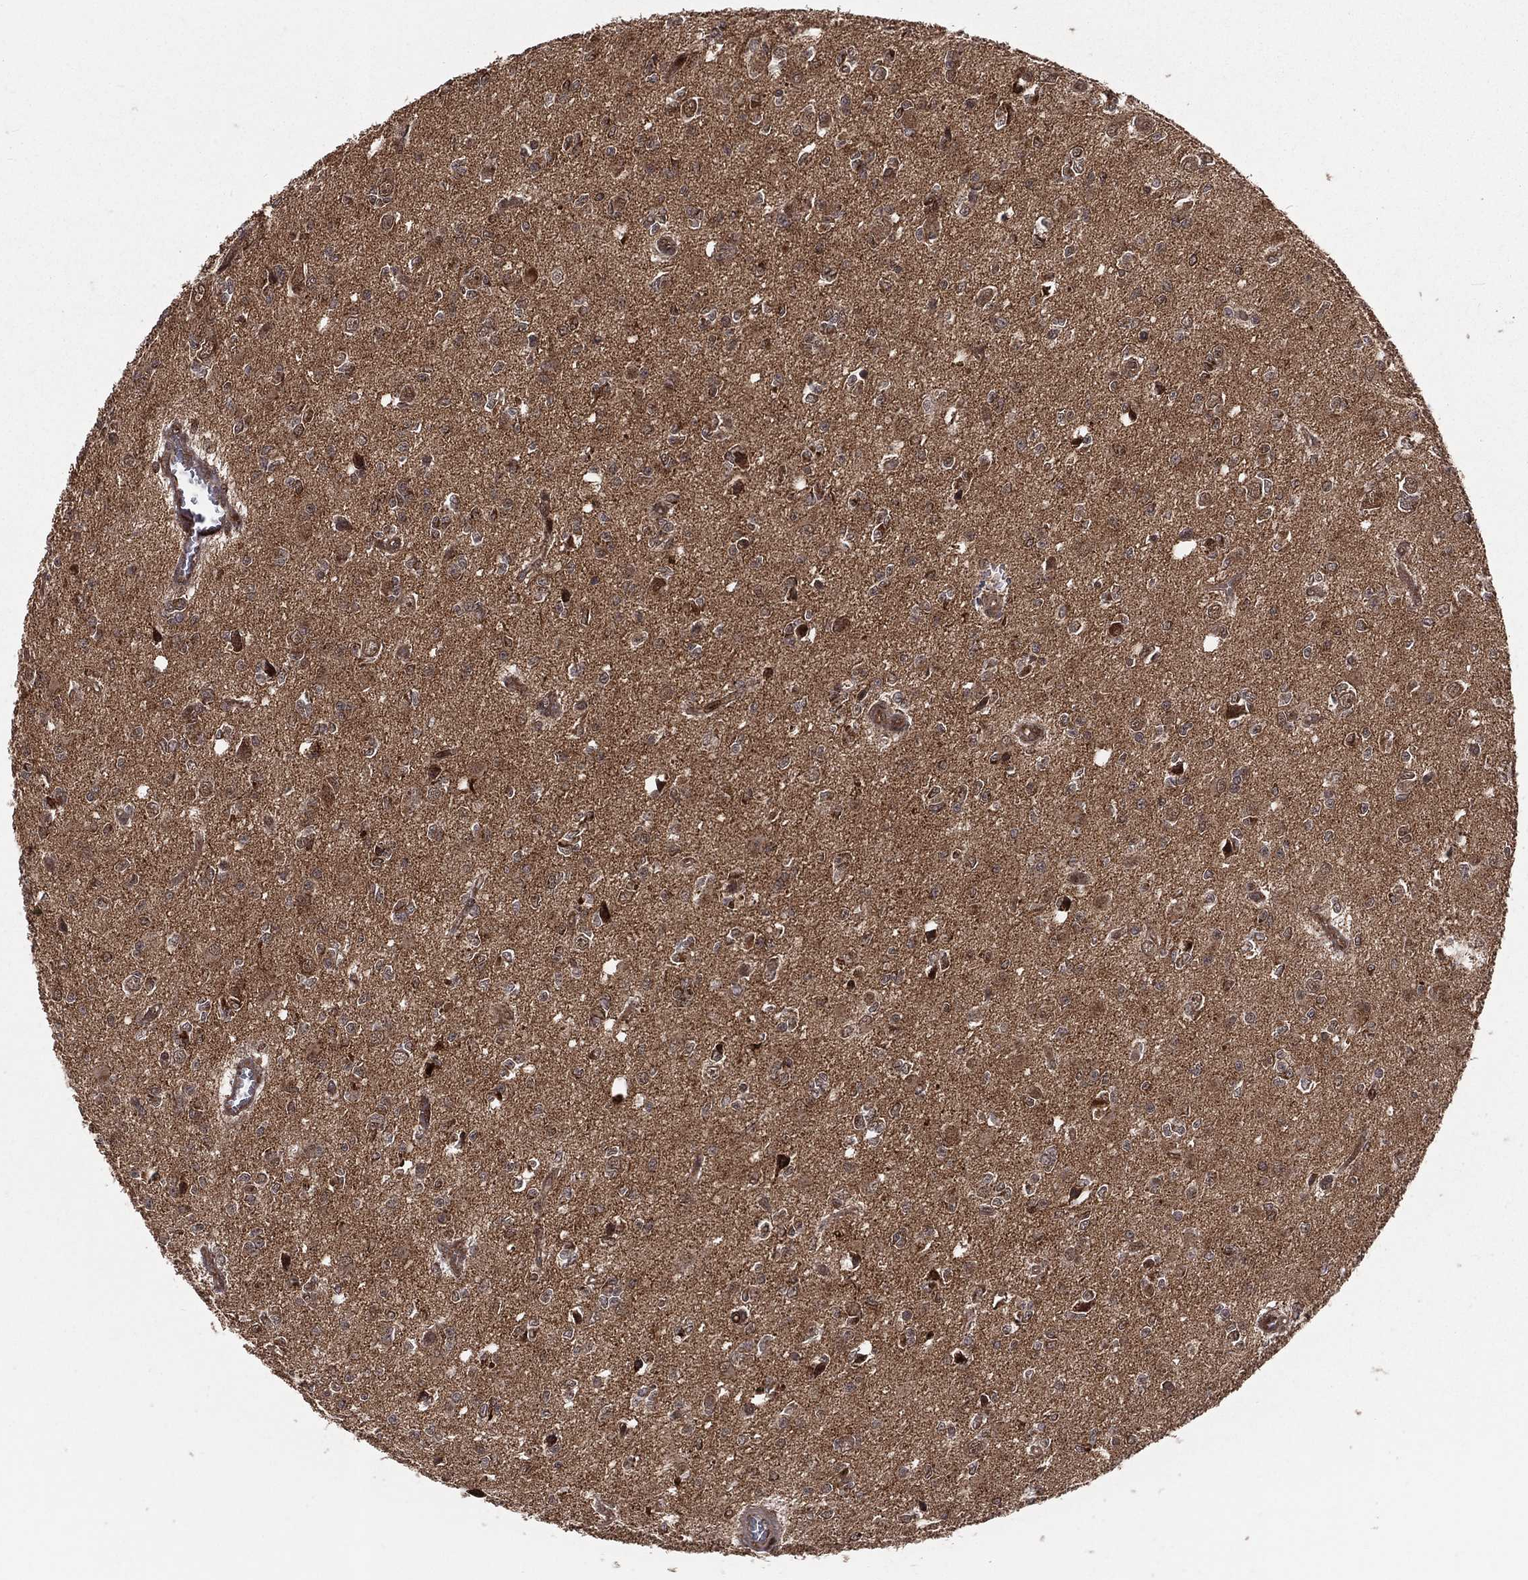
{"staining": {"intensity": "strong", "quantity": "25%-75%", "location": "nuclear"}, "tissue": "glioma", "cell_type": "Tumor cells", "image_type": "cancer", "snomed": [{"axis": "morphology", "description": "Glioma, malignant, Low grade"}, {"axis": "topography", "description": "Brain"}], "caption": "Strong nuclear expression is identified in approximately 25%-75% of tumor cells in glioma.", "gene": "MDM2", "patient": {"sex": "female", "age": 45}}